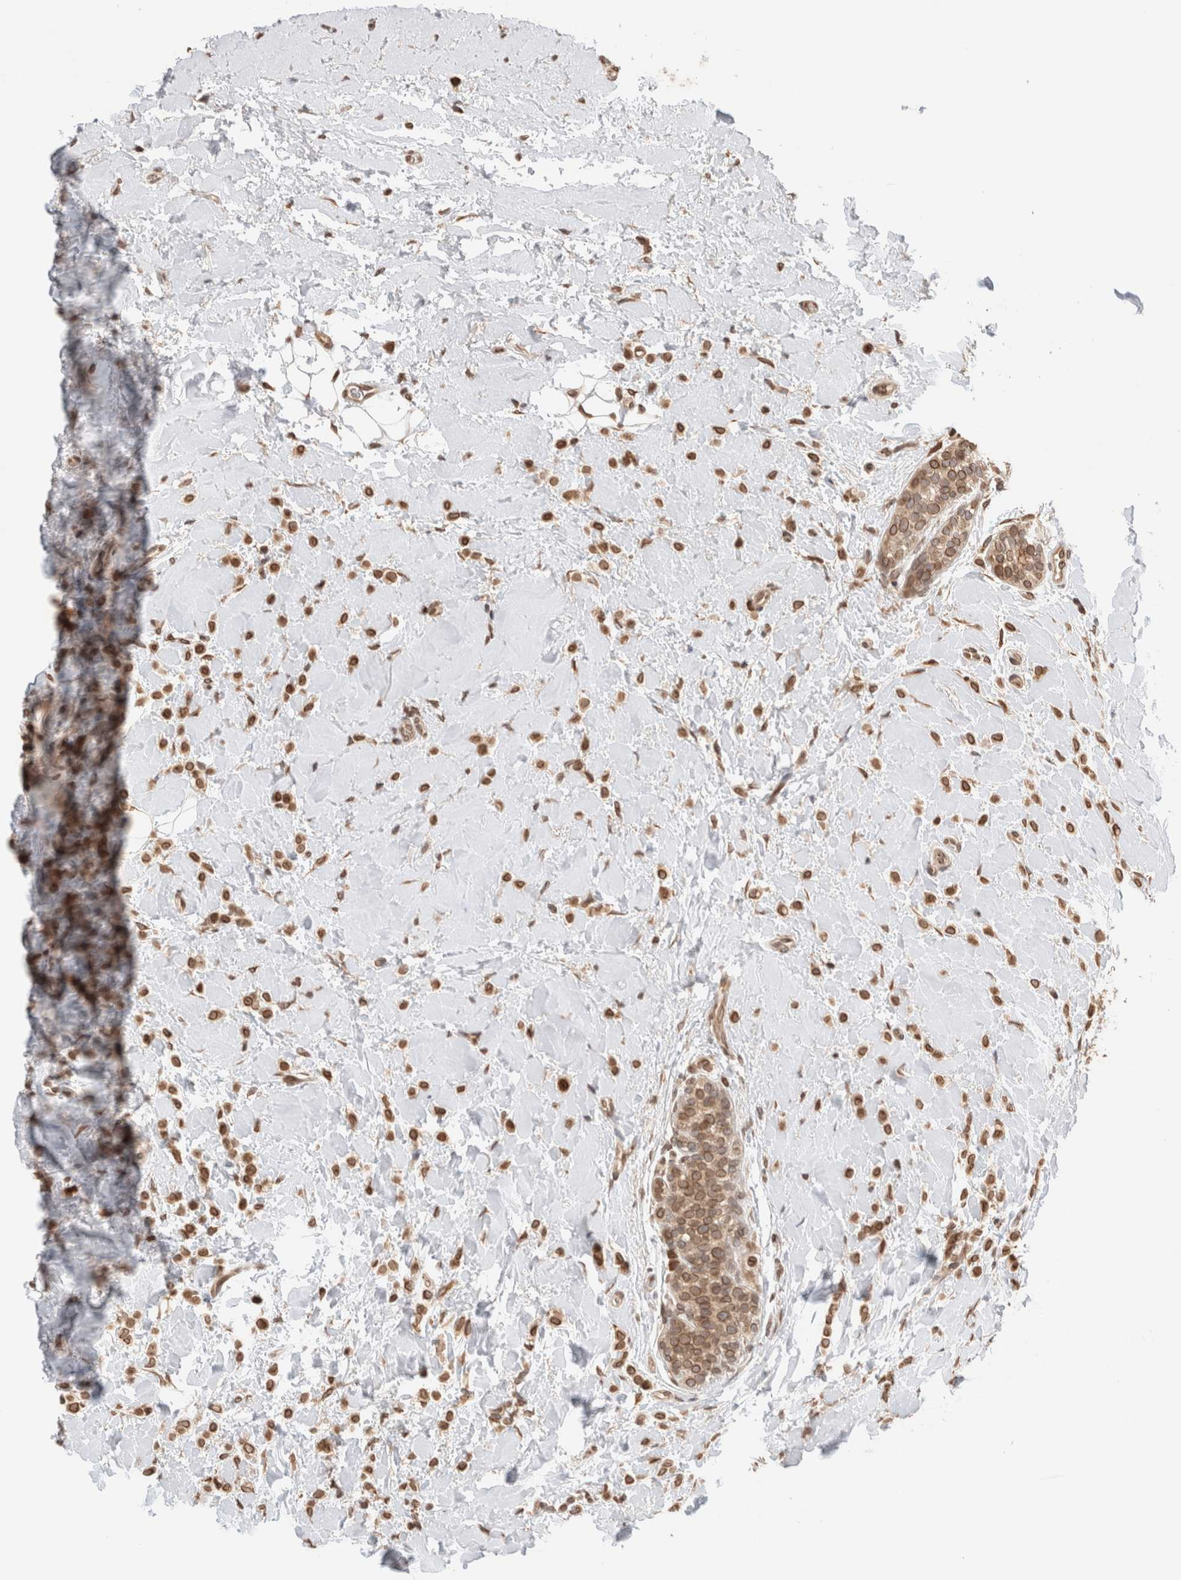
{"staining": {"intensity": "moderate", "quantity": ">75%", "location": "cytoplasmic/membranous,nuclear"}, "tissue": "breast cancer", "cell_type": "Tumor cells", "image_type": "cancer", "snomed": [{"axis": "morphology", "description": "Normal tissue, NOS"}, {"axis": "morphology", "description": "Lobular carcinoma"}, {"axis": "topography", "description": "Breast"}], "caption": "Immunohistochemical staining of human breast cancer (lobular carcinoma) reveals moderate cytoplasmic/membranous and nuclear protein positivity in about >75% of tumor cells. (Stains: DAB (3,3'-diaminobenzidine) in brown, nuclei in blue, Microscopy: brightfield microscopy at high magnification).", "gene": "TPR", "patient": {"sex": "female", "age": 50}}